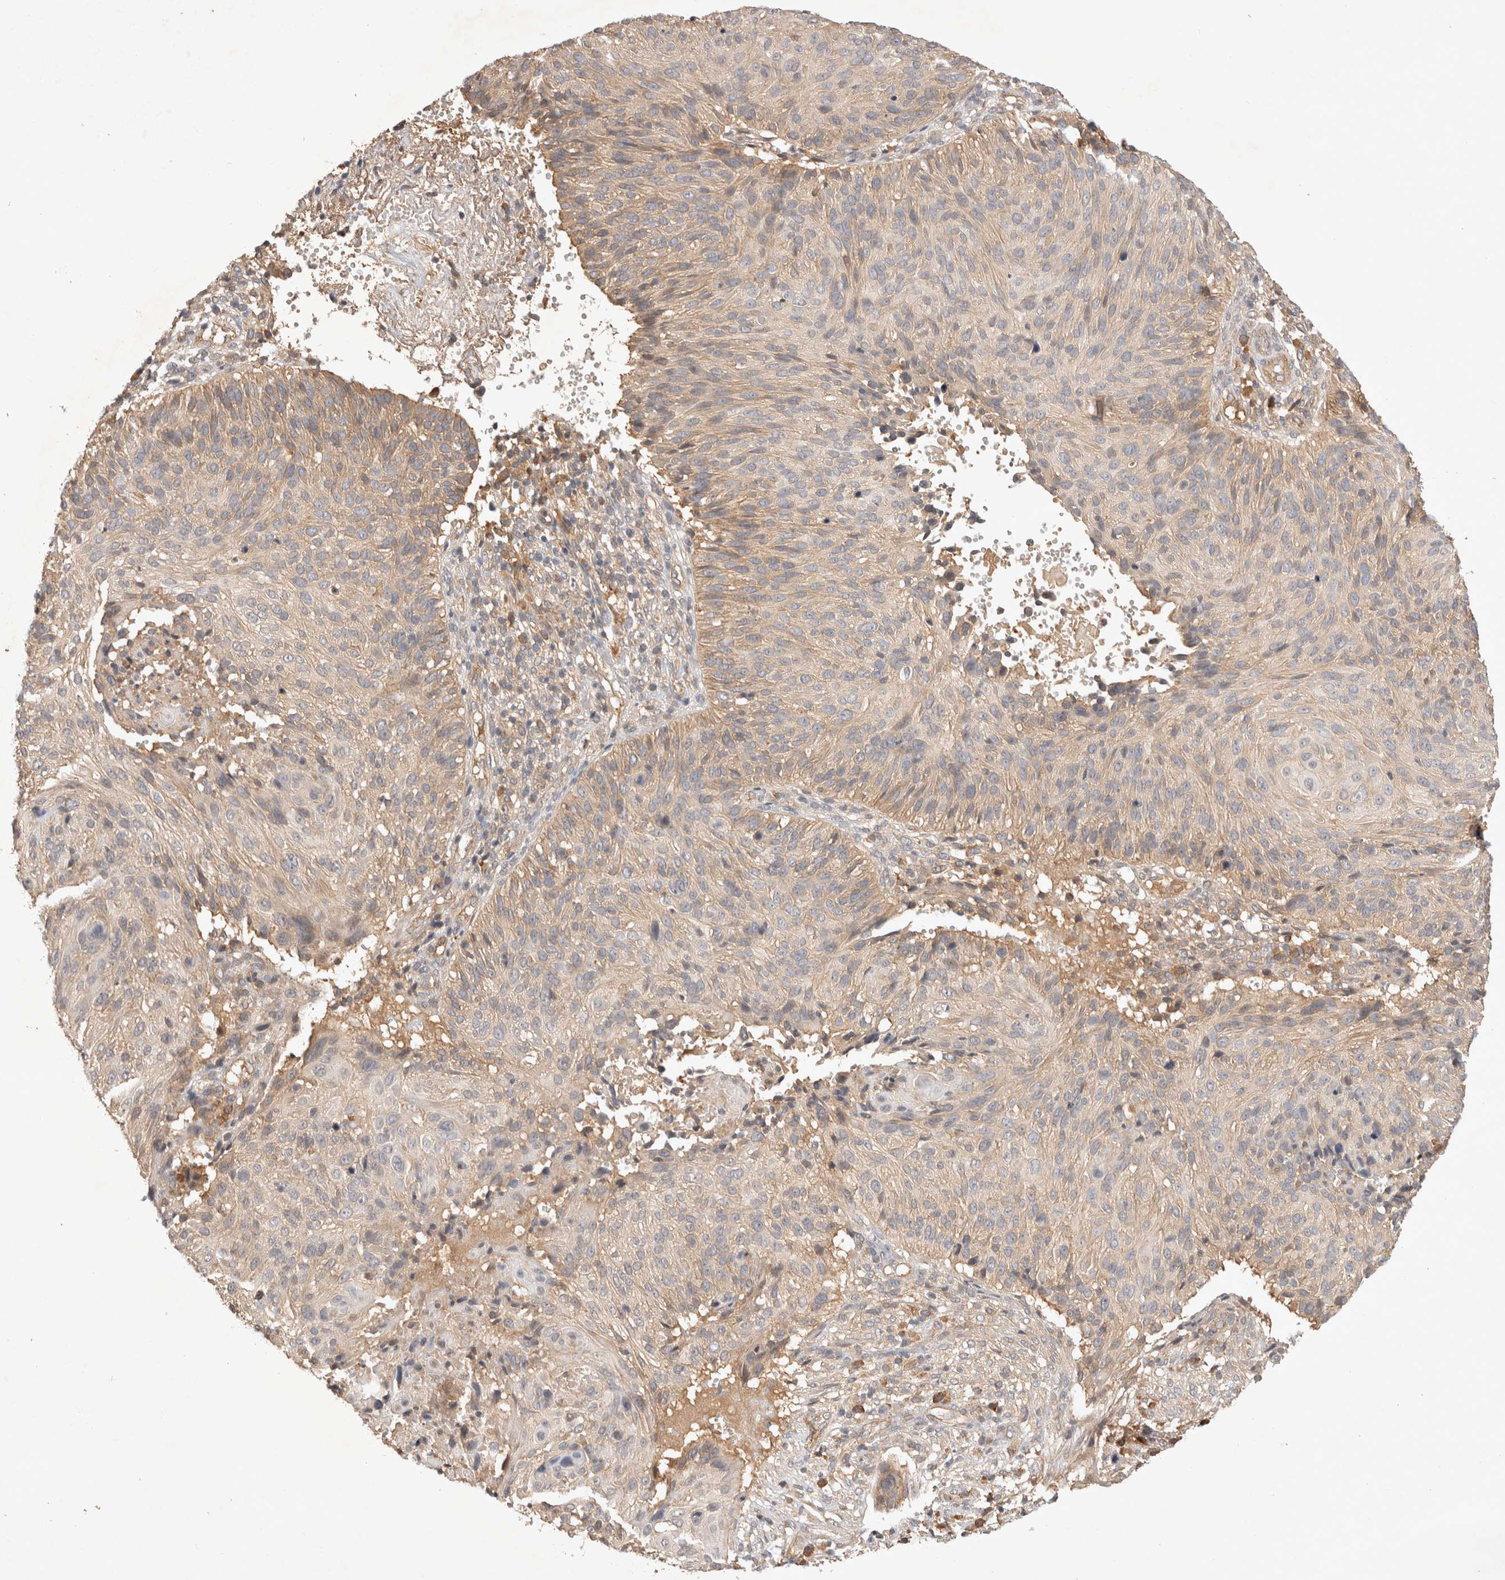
{"staining": {"intensity": "weak", "quantity": "25%-75%", "location": "cytoplasmic/membranous"}, "tissue": "cervical cancer", "cell_type": "Tumor cells", "image_type": "cancer", "snomed": [{"axis": "morphology", "description": "Squamous cell carcinoma, NOS"}, {"axis": "topography", "description": "Cervix"}], "caption": "A high-resolution photomicrograph shows immunohistochemistry (IHC) staining of squamous cell carcinoma (cervical), which exhibits weak cytoplasmic/membranous staining in about 25%-75% of tumor cells. (Stains: DAB (3,3'-diaminobenzidine) in brown, nuclei in blue, Microscopy: brightfield microscopy at high magnification).", "gene": "YES1", "patient": {"sex": "female", "age": 74}}